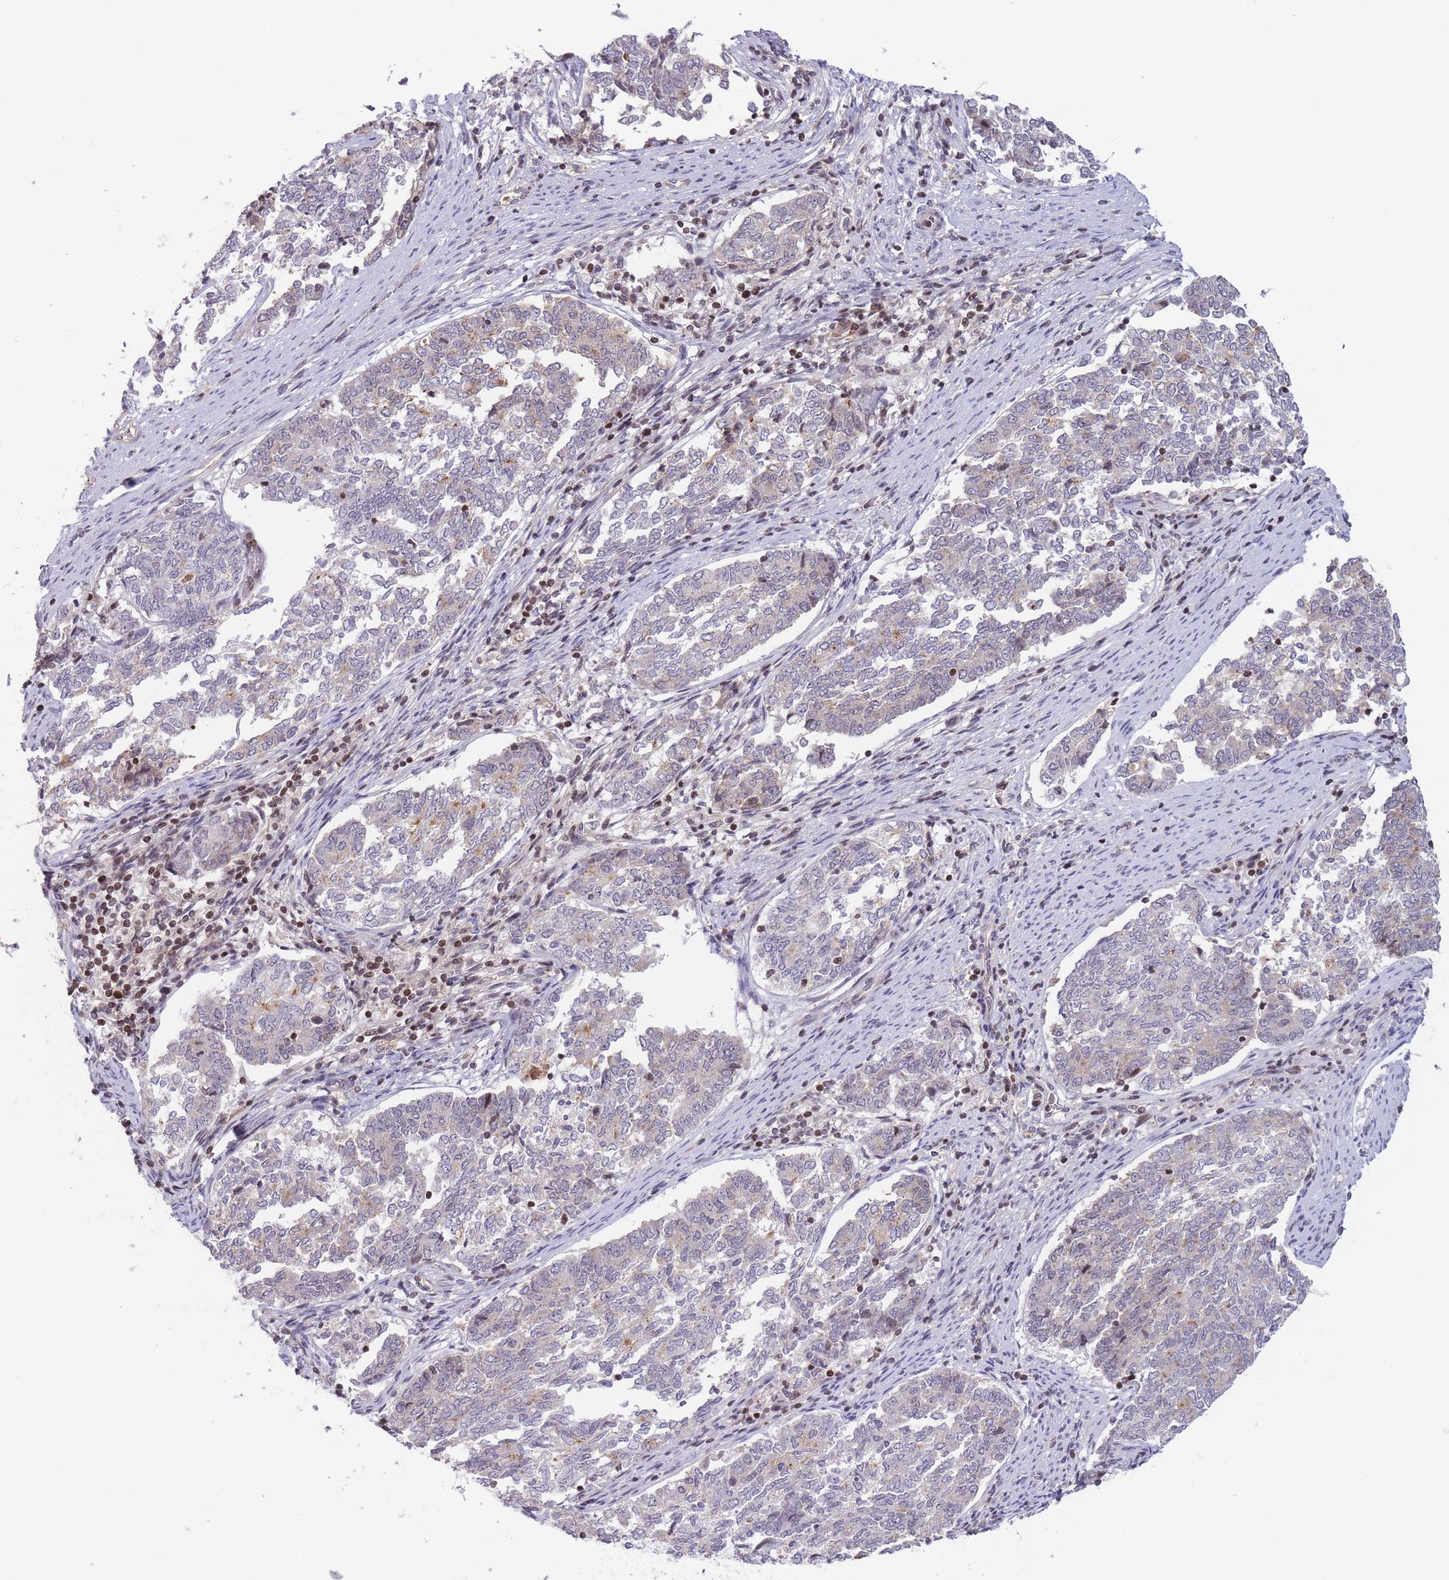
{"staining": {"intensity": "negative", "quantity": "none", "location": "none"}, "tissue": "endometrial cancer", "cell_type": "Tumor cells", "image_type": "cancer", "snomed": [{"axis": "morphology", "description": "Adenocarcinoma, NOS"}, {"axis": "topography", "description": "Endometrium"}], "caption": "Human endometrial adenocarcinoma stained for a protein using immunohistochemistry reveals no positivity in tumor cells.", "gene": "SLC35F5", "patient": {"sex": "female", "age": 80}}